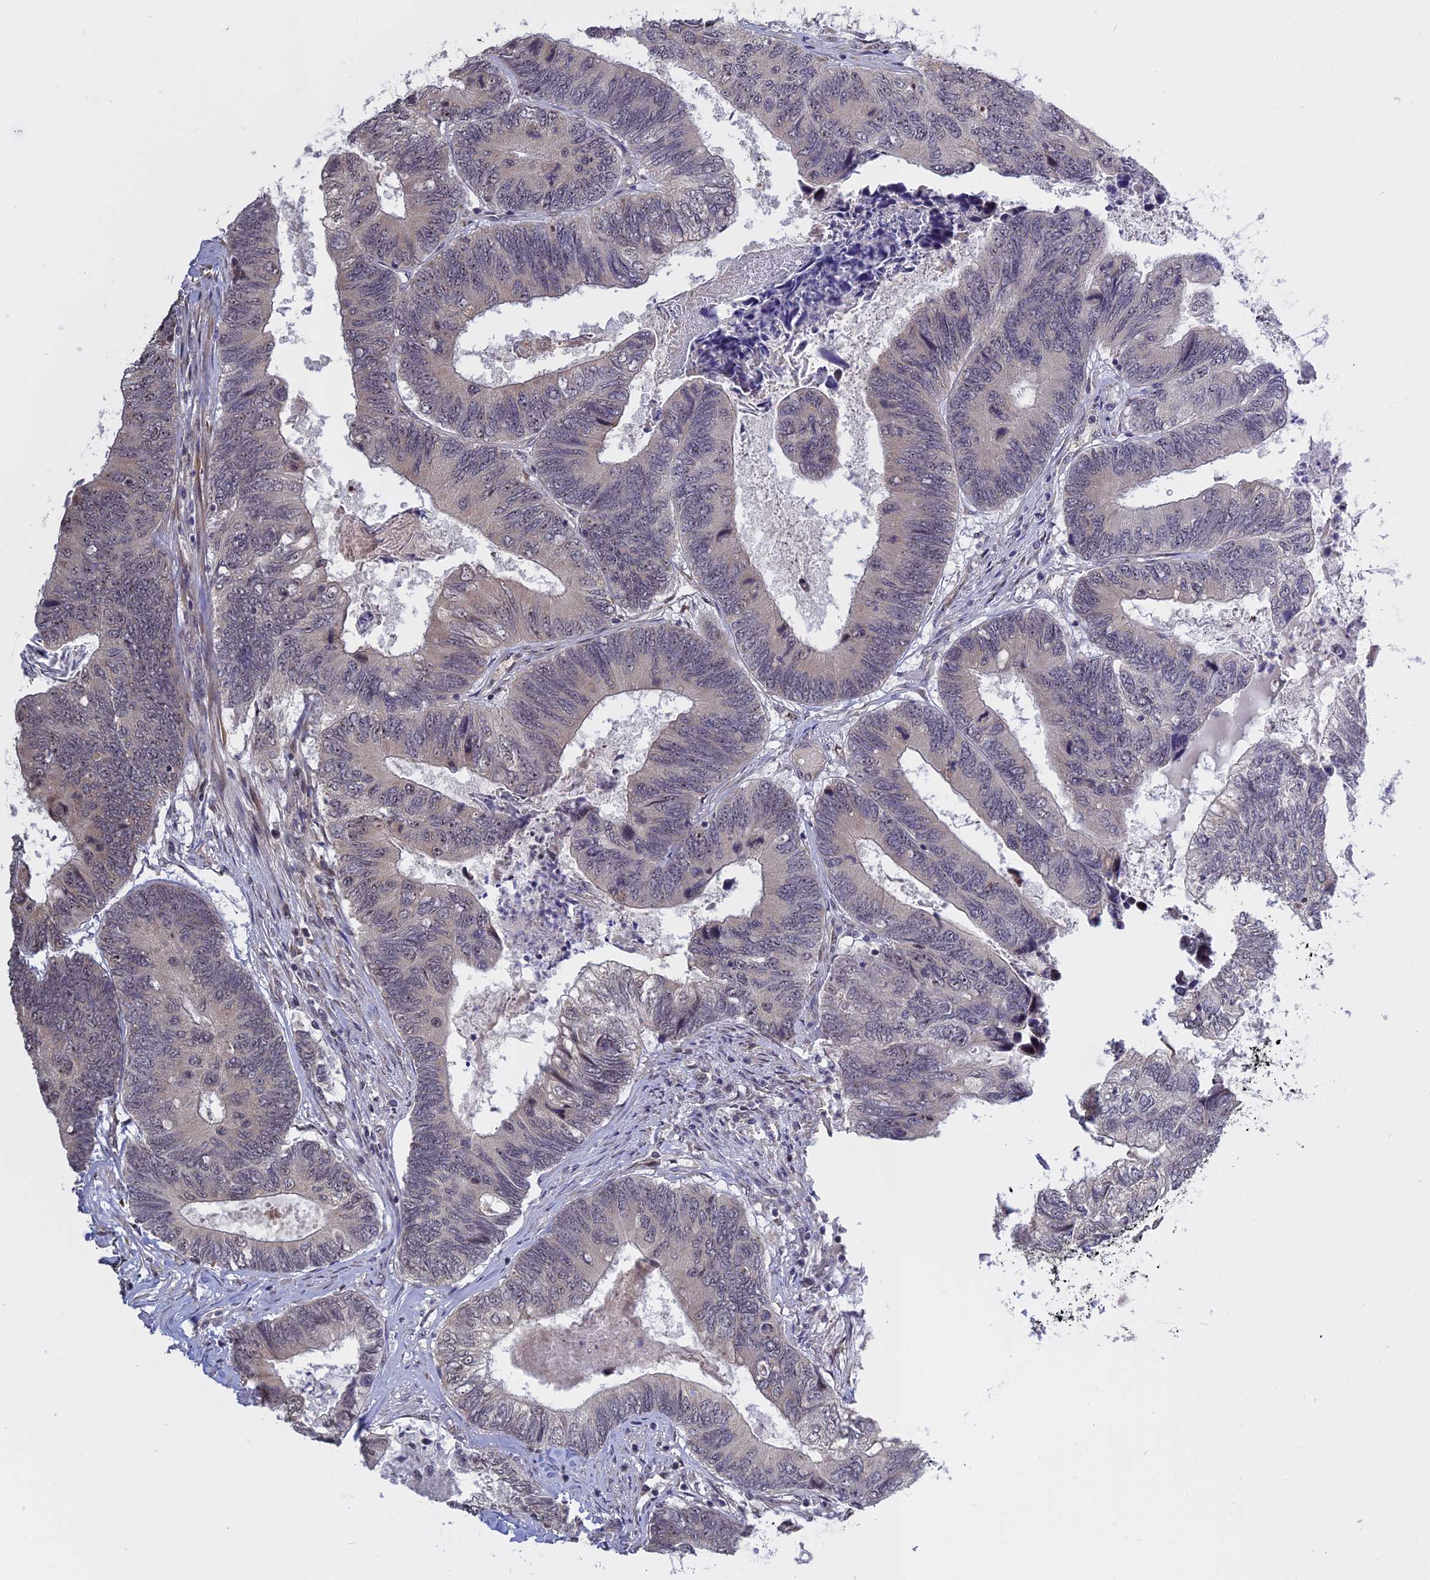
{"staining": {"intensity": "negative", "quantity": "none", "location": "none"}, "tissue": "colorectal cancer", "cell_type": "Tumor cells", "image_type": "cancer", "snomed": [{"axis": "morphology", "description": "Adenocarcinoma, NOS"}, {"axis": "topography", "description": "Colon"}], "caption": "Immunohistochemistry image of human colorectal cancer (adenocarcinoma) stained for a protein (brown), which reveals no expression in tumor cells. The staining is performed using DAB brown chromogen with nuclei counter-stained in using hematoxylin.", "gene": "MGA", "patient": {"sex": "female", "age": 67}}